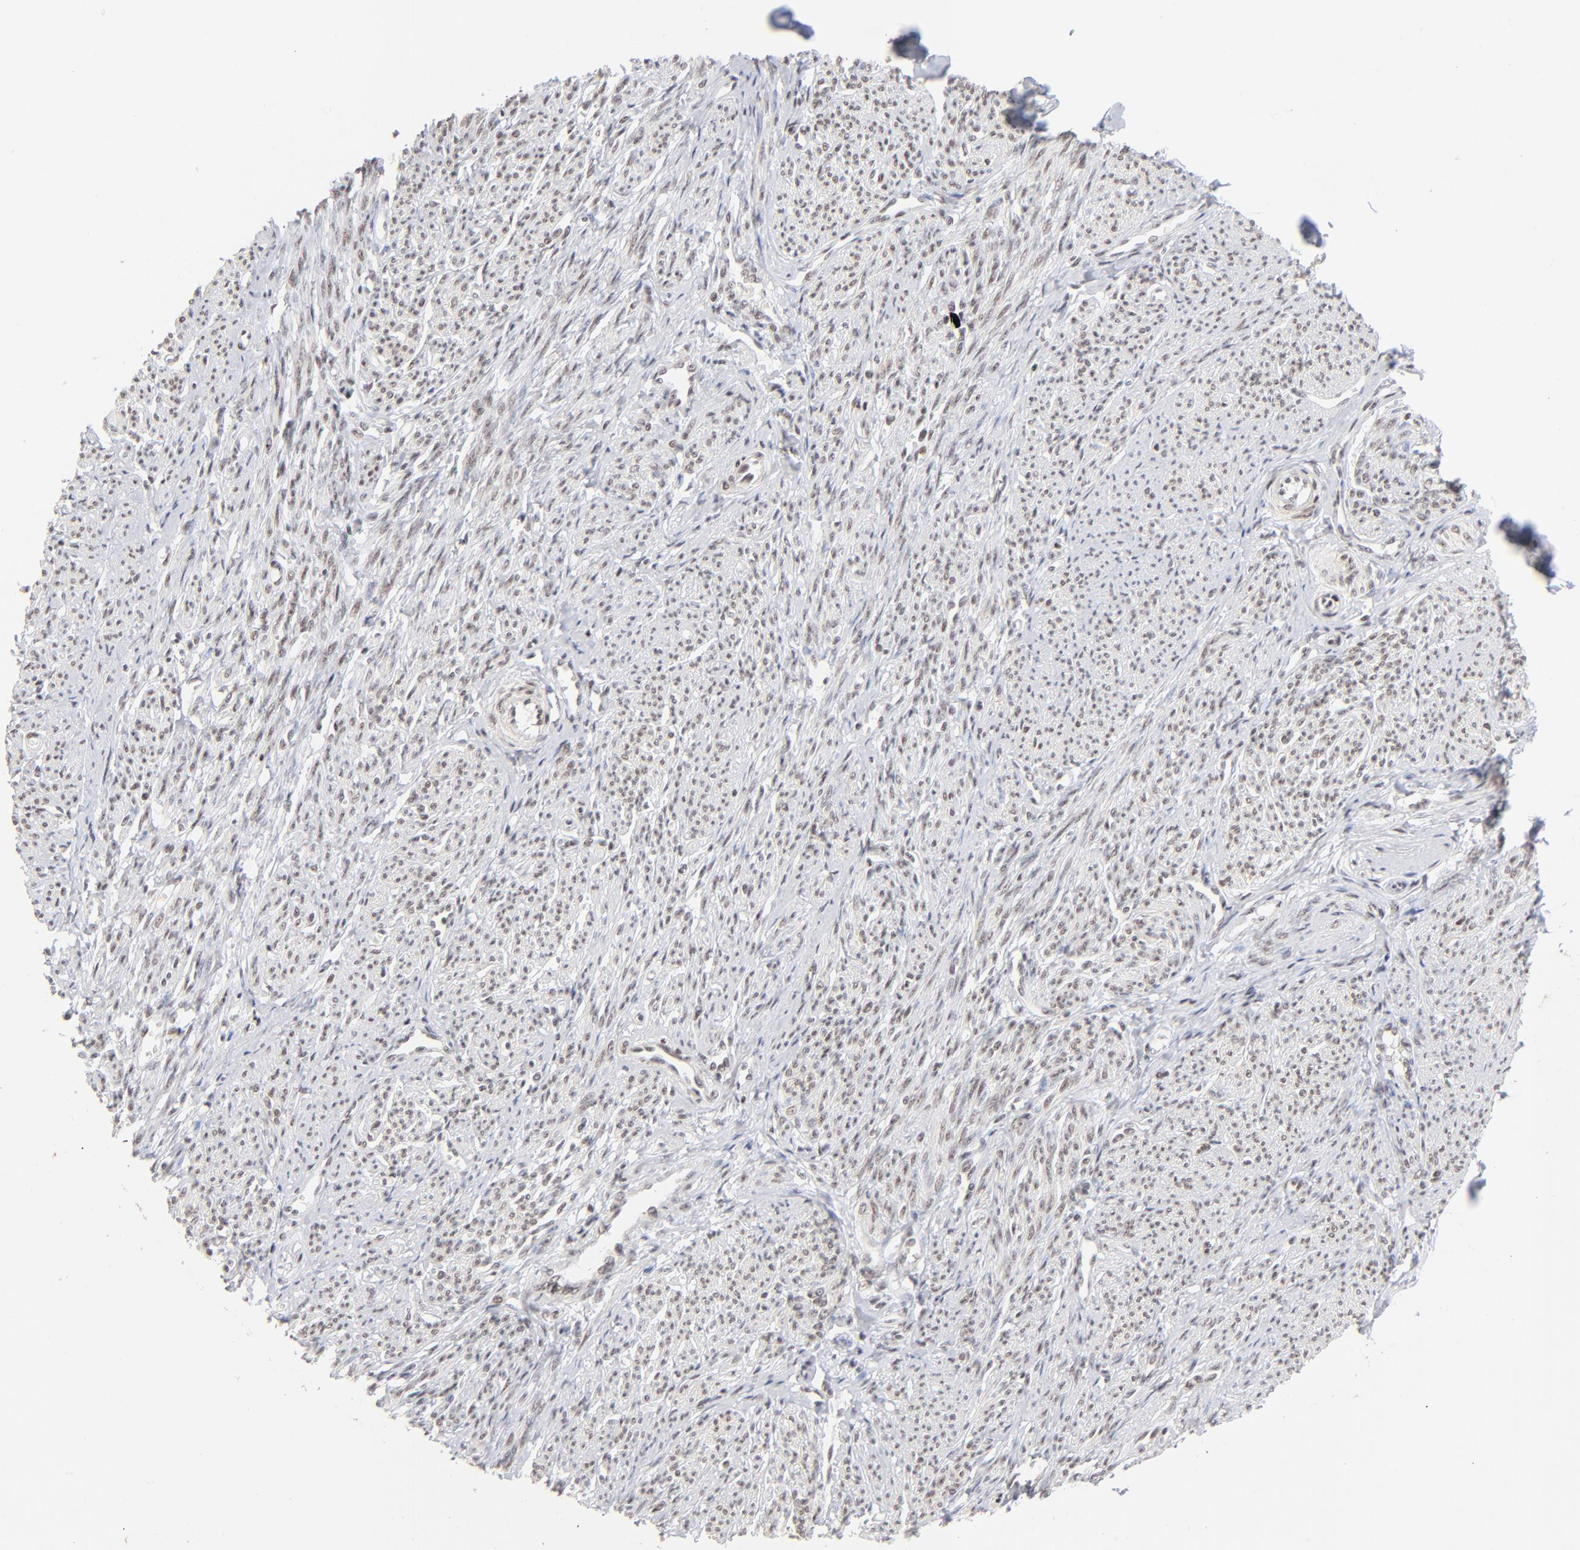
{"staining": {"intensity": "weak", "quantity": ">75%", "location": "nuclear"}, "tissue": "smooth muscle", "cell_type": "Smooth muscle cells", "image_type": "normal", "snomed": [{"axis": "morphology", "description": "Normal tissue, NOS"}, {"axis": "topography", "description": "Smooth muscle"}], "caption": "Brown immunohistochemical staining in normal human smooth muscle shows weak nuclear staining in about >75% of smooth muscle cells. (Stains: DAB (3,3'-diaminobenzidine) in brown, nuclei in blue, Microscopy: brightfield microscopy at high magnification).", "gene": "ZNF143", "patient": {"sex": "female", "age": 65}}